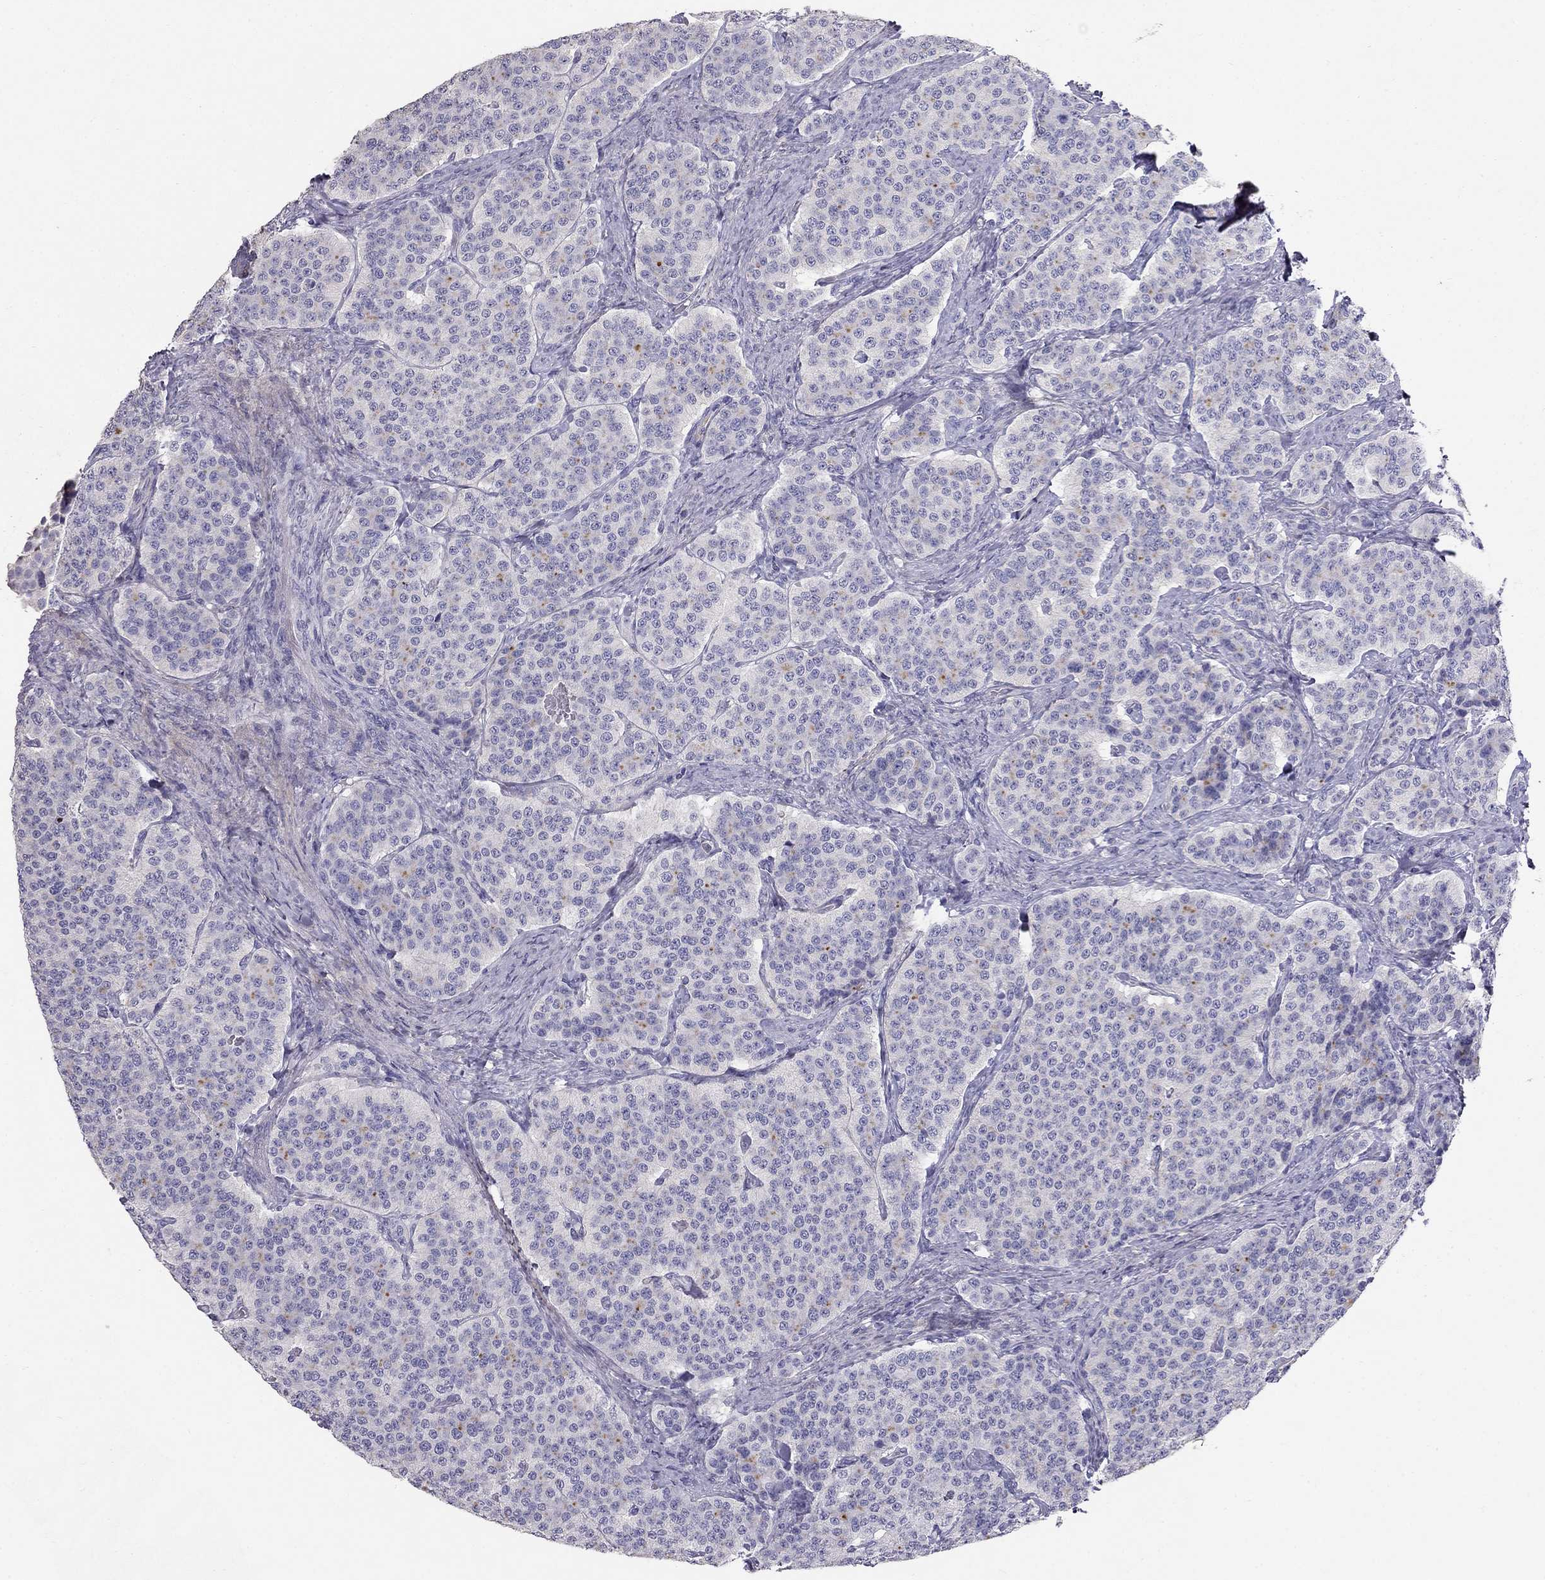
{"staining": {"intensity": "negative", "quantity": "none", "location": "none"}, "tissue": "carcinoid", "cell_type": "Tumor cells", "image_type": "cancer", "snomed": [{"axis": "morphology", "description": "Carcinoid, malignant, NOS"}, {"axis": "topography", "description": "Small intestine"}], "caption": "Image shows no significant protein positivity in tumor cells of carcinoid.", "gene": "LY6H", "patient": {"sex": "female", "age": 58}}